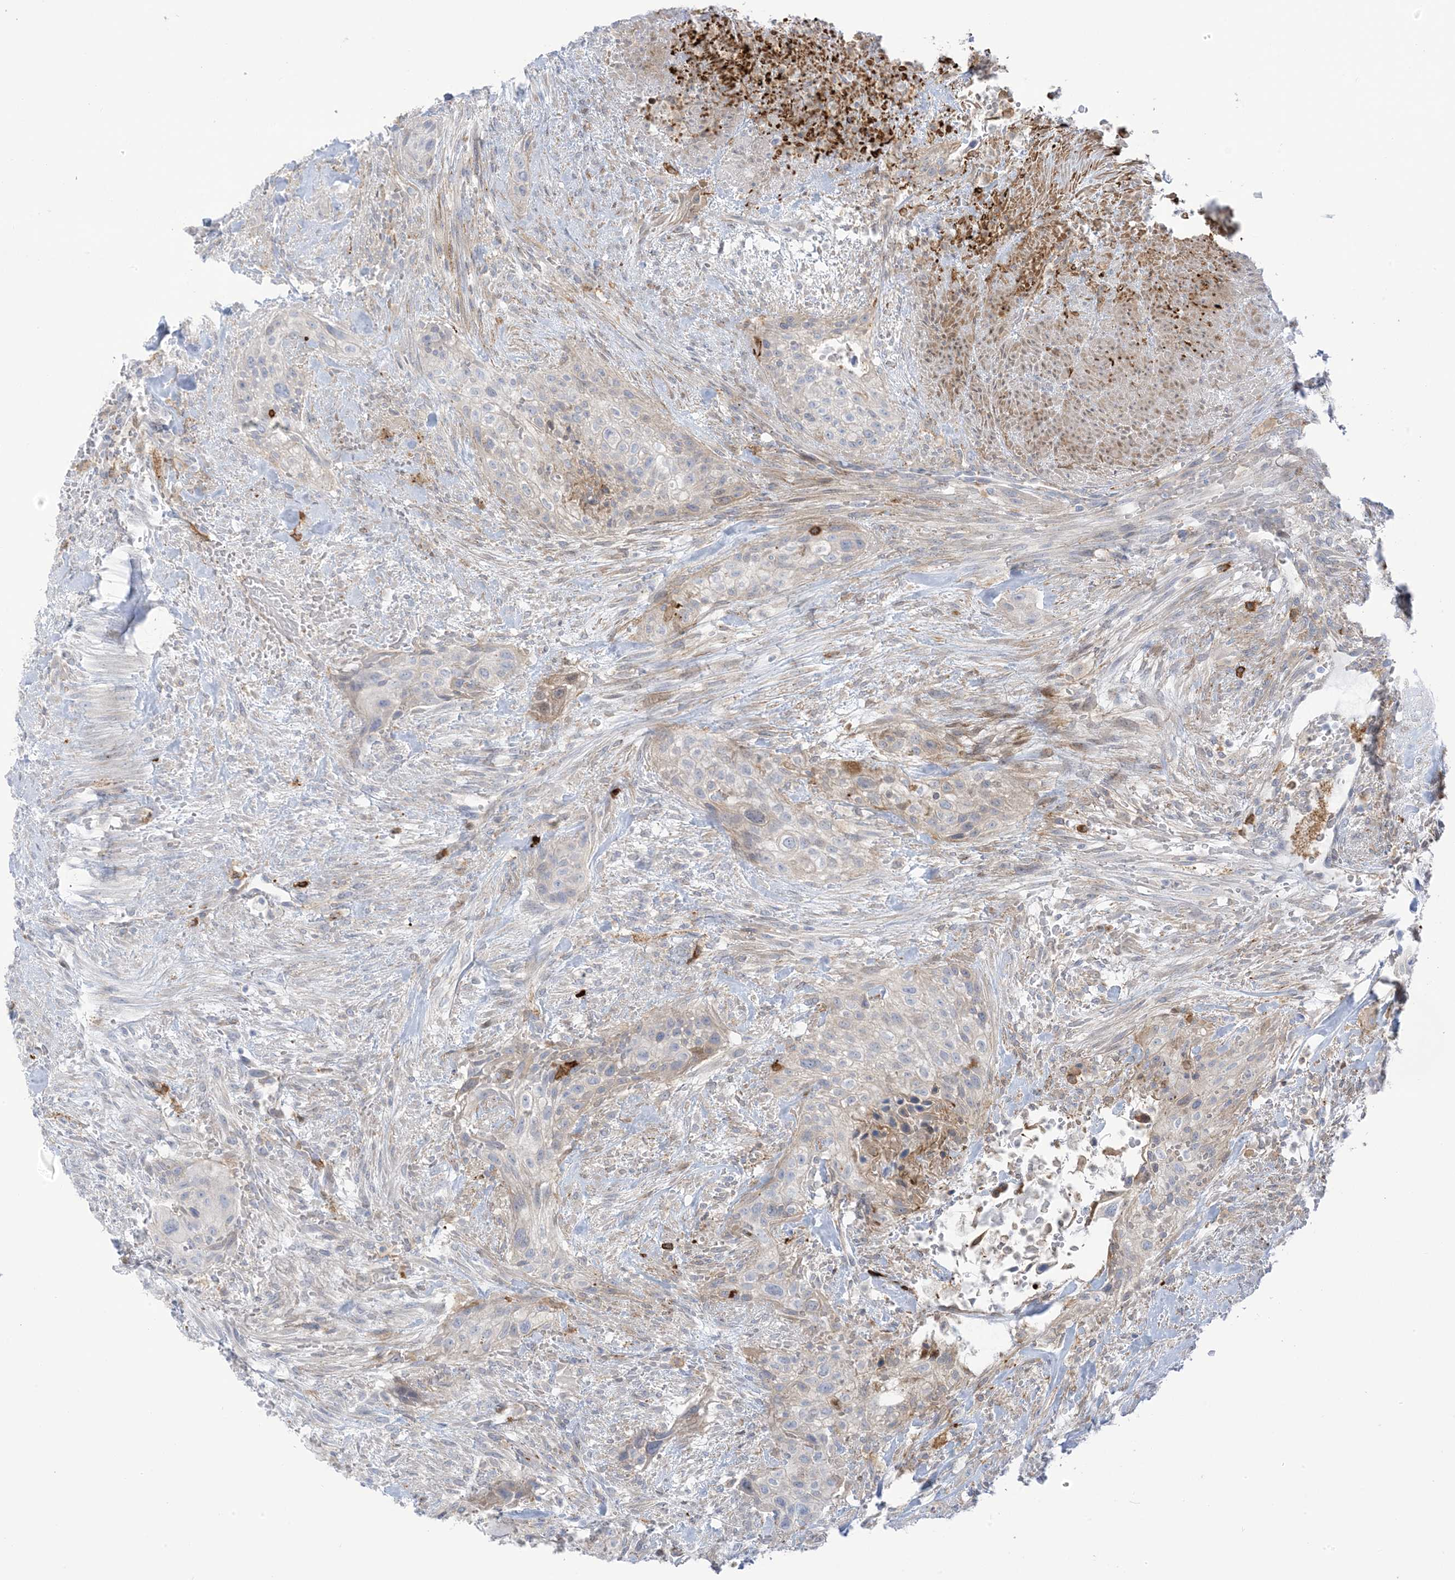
{"staining": {"intensity": "negative", "quantity": "none", "location": "none"}, "tissue": "urothelial cancer", "cell_type": "Tumor cells", "image_type": "cancer", "snomed": [{"axis": "morphology", "description": "Urothelial carcinoma, High grade"}, {"axis": "topography", "description": "Urinary bladder"}], "caption": "DAB immunohistochemical staining of human high-grade urothelial carcinoma shows no significant positivity in tumor cells.", "gene": "ICMT", "patient": {"sex": "male", "age": 35}}